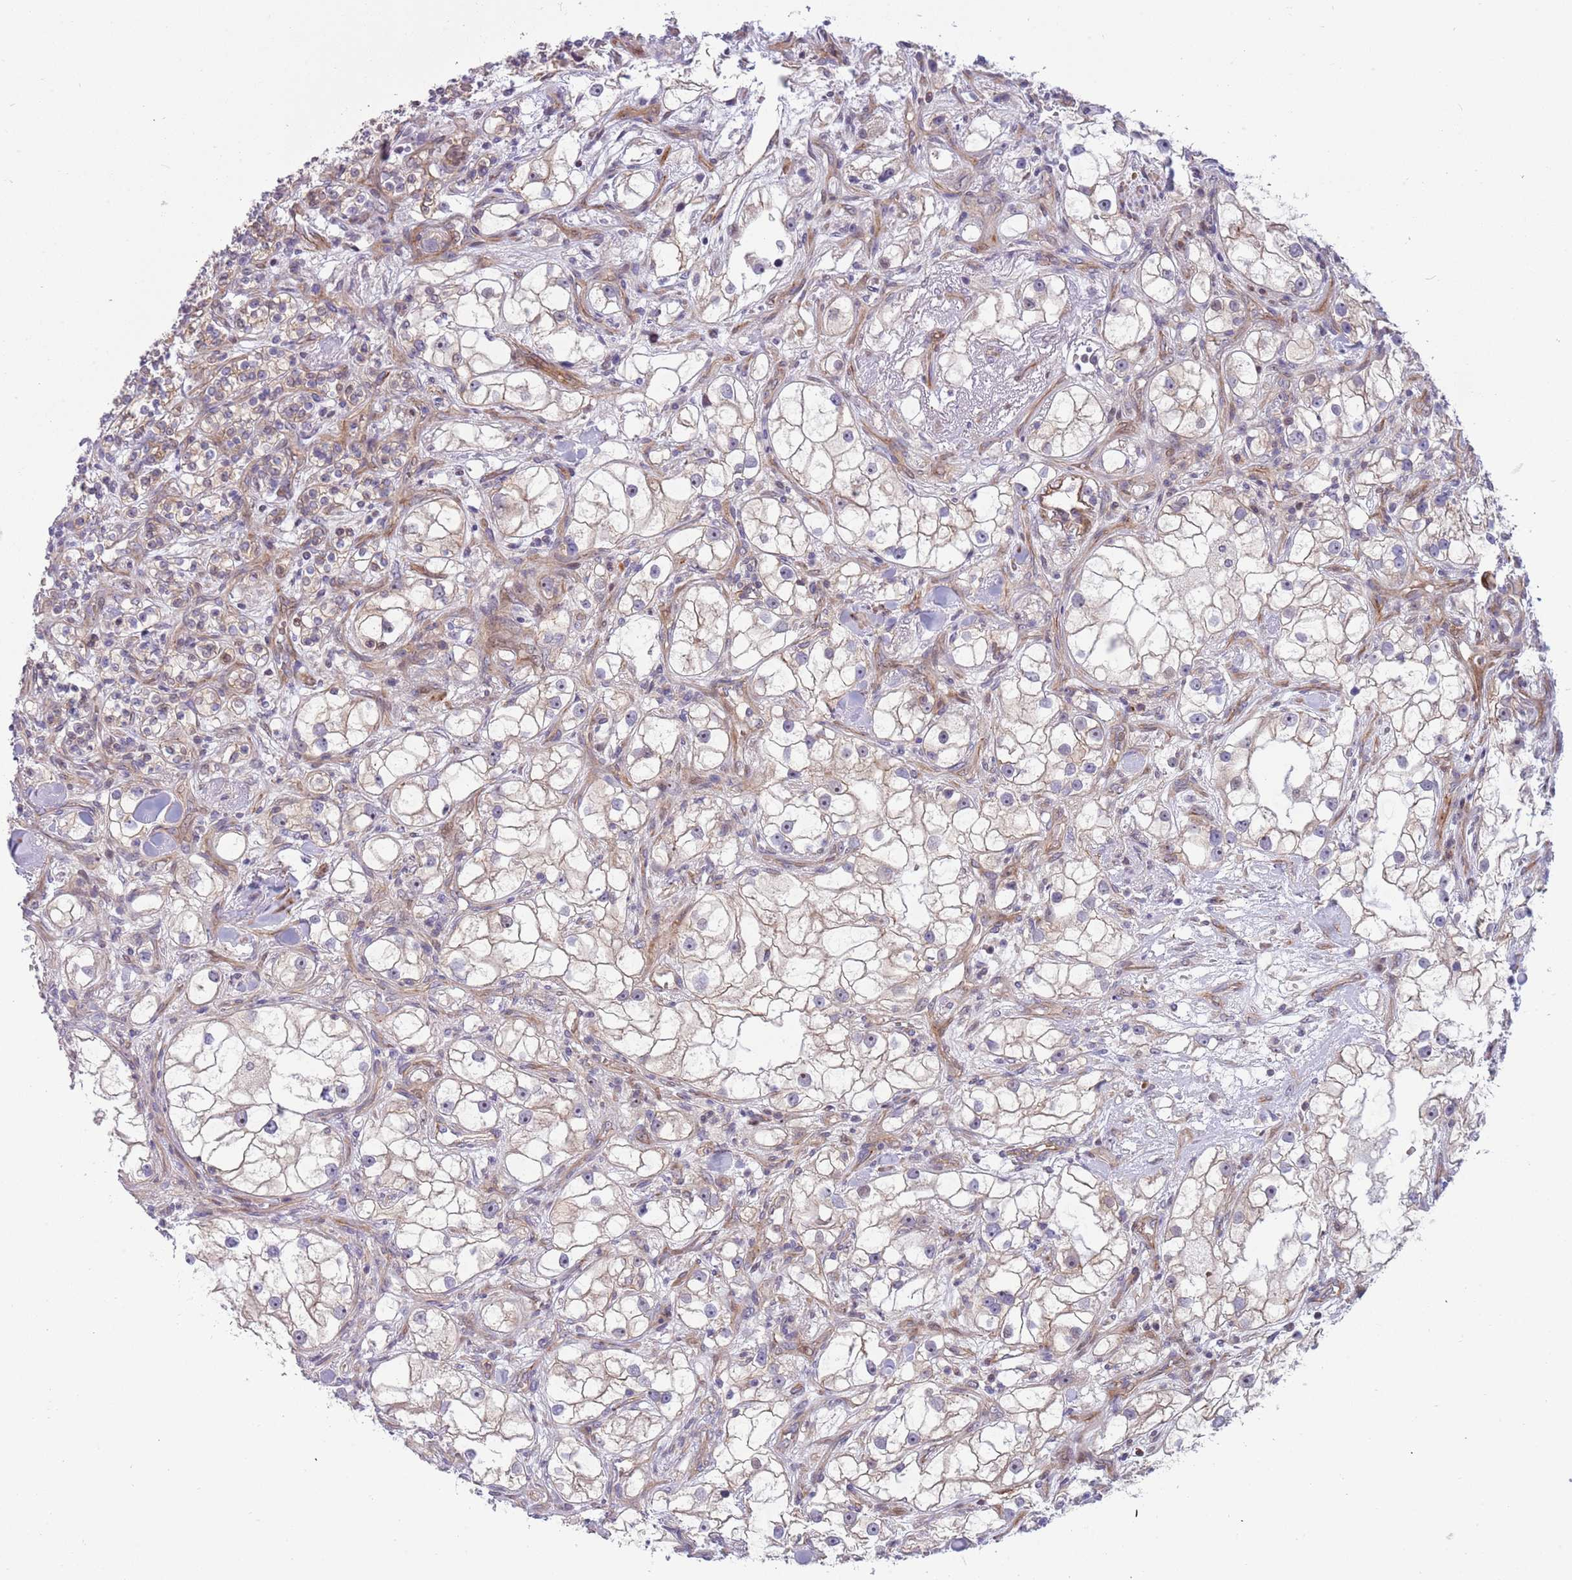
{"staining": {"intensity": "moderate", "quantity": "25%-75%", "location": "cytoplasmic/membranous"}, "tissue": "renal cancer", "cell_type": "Tumor cells", "image_type": "cancer", "snomed": [{"axis": "morphology", "description": "Adenocarcinoma, NOS"}, {"axis": "topography", "description": "Kidney"}], "caption": "A histopathology image showing moderate cytoplasmic/membranous positivity in about 25%-75% of tumor cells in renal cancer, as visualized by brown immunohistochemical staining.", "gene": "ITGB6", "patient": {"sex": "male", "age": 77}}